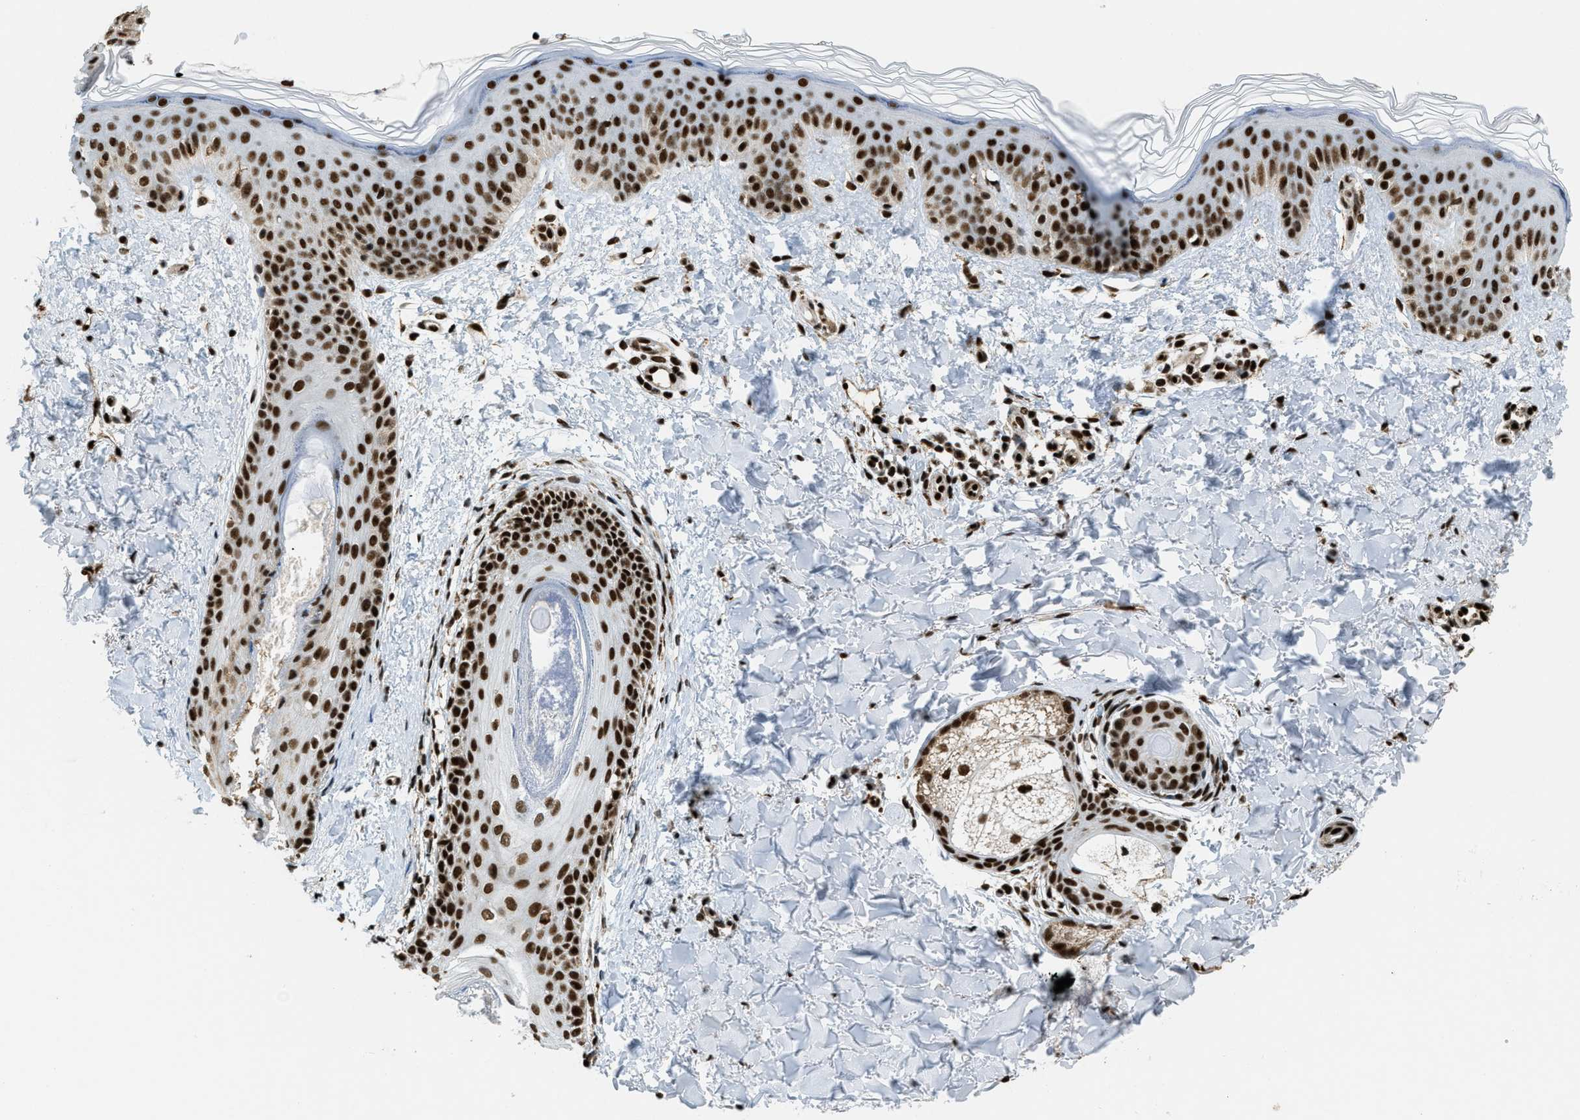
{"staining": {"intensity": "strong", "quantity": ">75%", "location": "nuclear"}, "tissue": "skin", "cell_type": "Fibroblasts", "image_type": "normal", "snomed": [{"axis": "morphology", "description": "Normal tissue, NOS"}, {"axis": "topography", "description": "Skin"}], "caption": "Normal skin shows strong nuclear expression in about >75% of fibroblasts (Stains: DAB in brown, nuclei in blue, Microscopy: brightfield microscopy at high magnification)..", "gene": "GABPB1", "patient": {"sex": "male", "age": 40}}